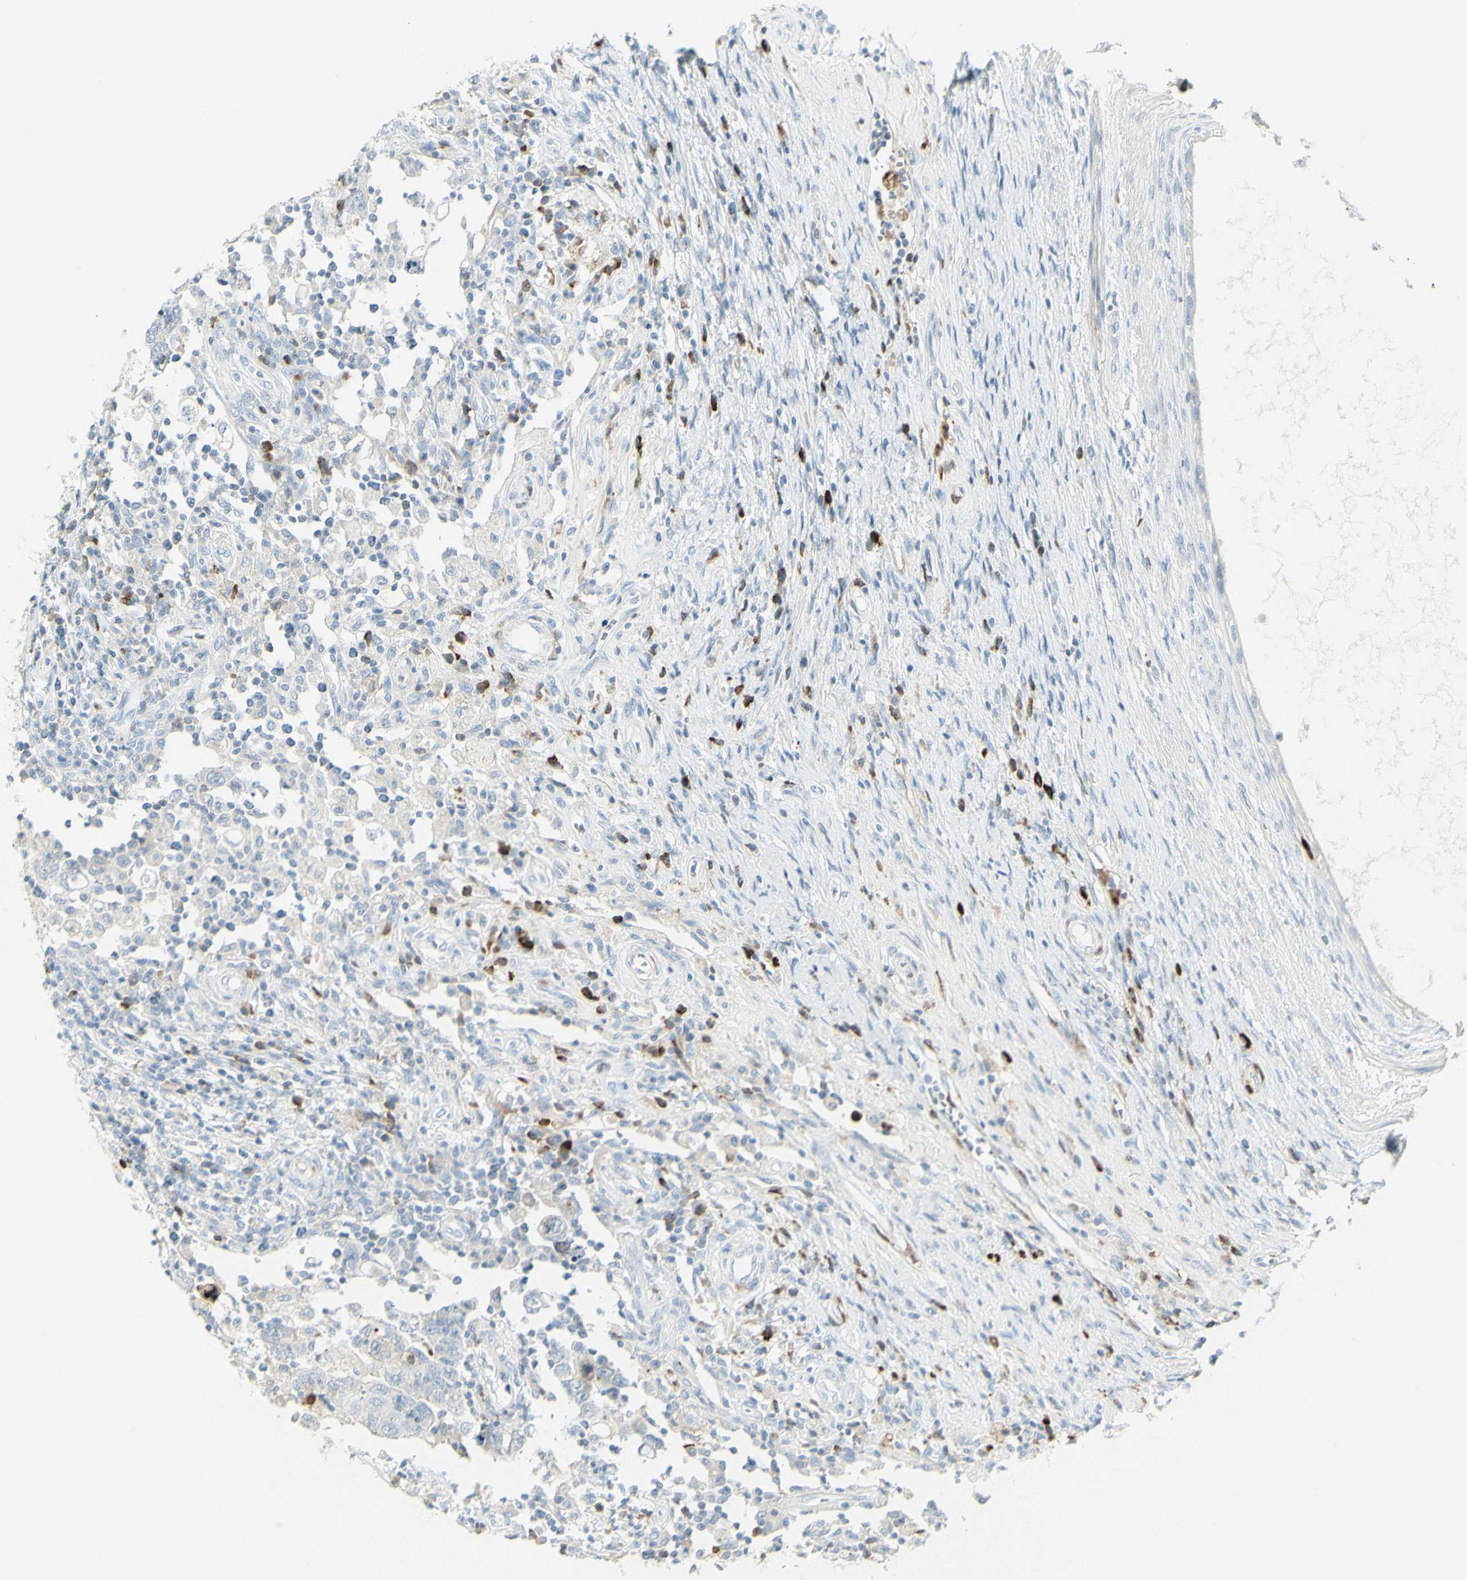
{"staining": {"intensity": "negative", "quantity": "none", "location": "none"}, "tissue": "testis cancer", "cell_type": "Tumor cells", "image_type": "cancer", "snomed": [{"axis": "morphology", "description": "Carcinoma, Embryonal, NOS"}, {"axis": "topography", "description": "Testis"}], "caption": "DAB (3,3'-diaminobenzidine) immunohistochemical staining of human embryonal carcinoma (testis) exhibits no significant staining in tumor cells.", "gene": "MDK", "patient": {"sex": "male", "age": 26}}